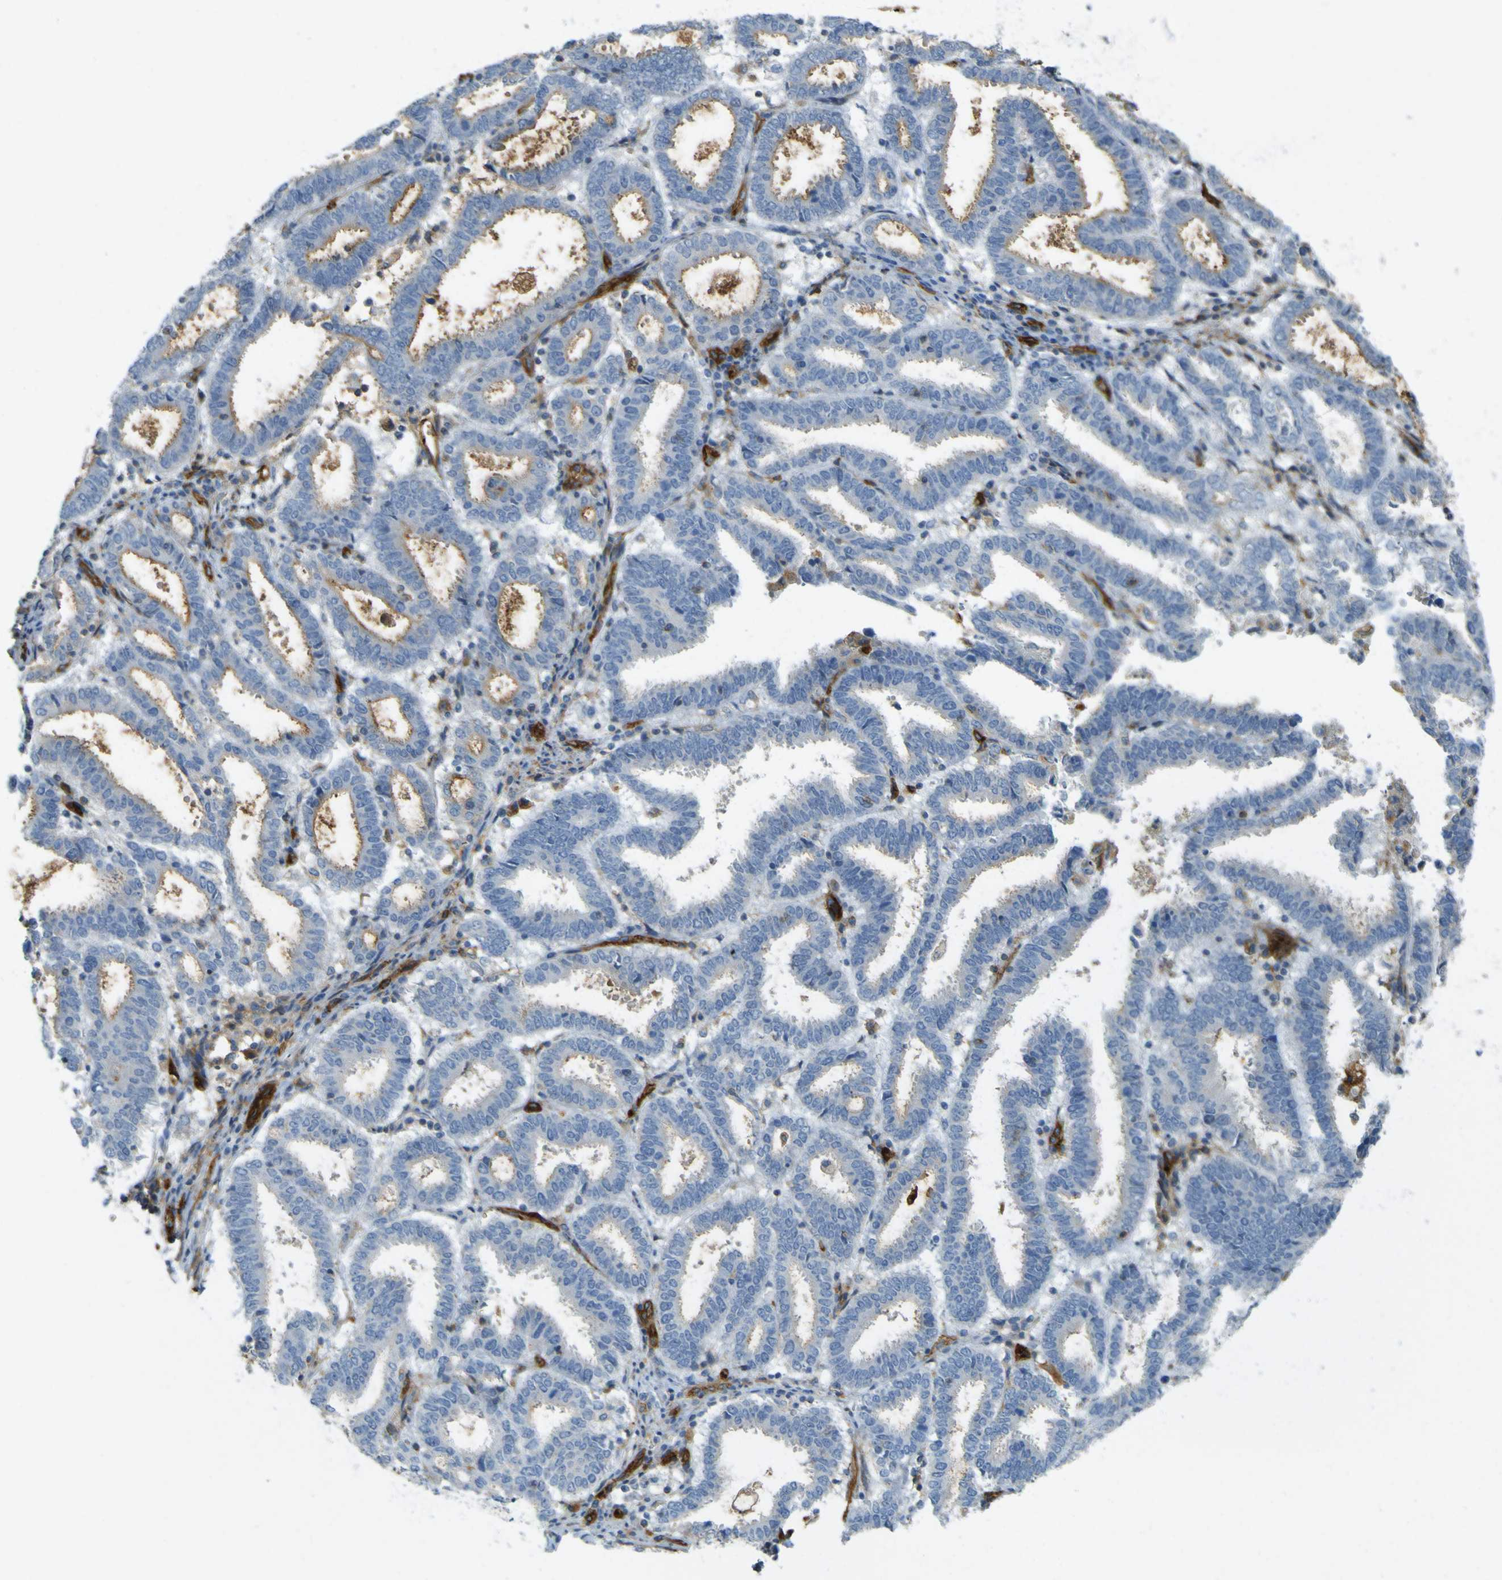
{"staining": {"intensity": "moderate", "quantity": "25%-75%", "location": "cytoplasmic/membranous"}, "tissue": "endometrial cancer", "cell_type": "Tumor cells", "image_type": "cancer", "snomed": [{"axis": "morphology", "description": "Adenocarcinoma, NOS"}, {"axis": "topography", "description": "Uterus"}], "caption": "Endometrial cancer stained for a protein (brown) shows moderate cytoplasmic/membranous positive staining in approximately 25%-75% of tumor cells.", "gene": "PLXDC1", "patient": {"sex": "female", "age": 83}}